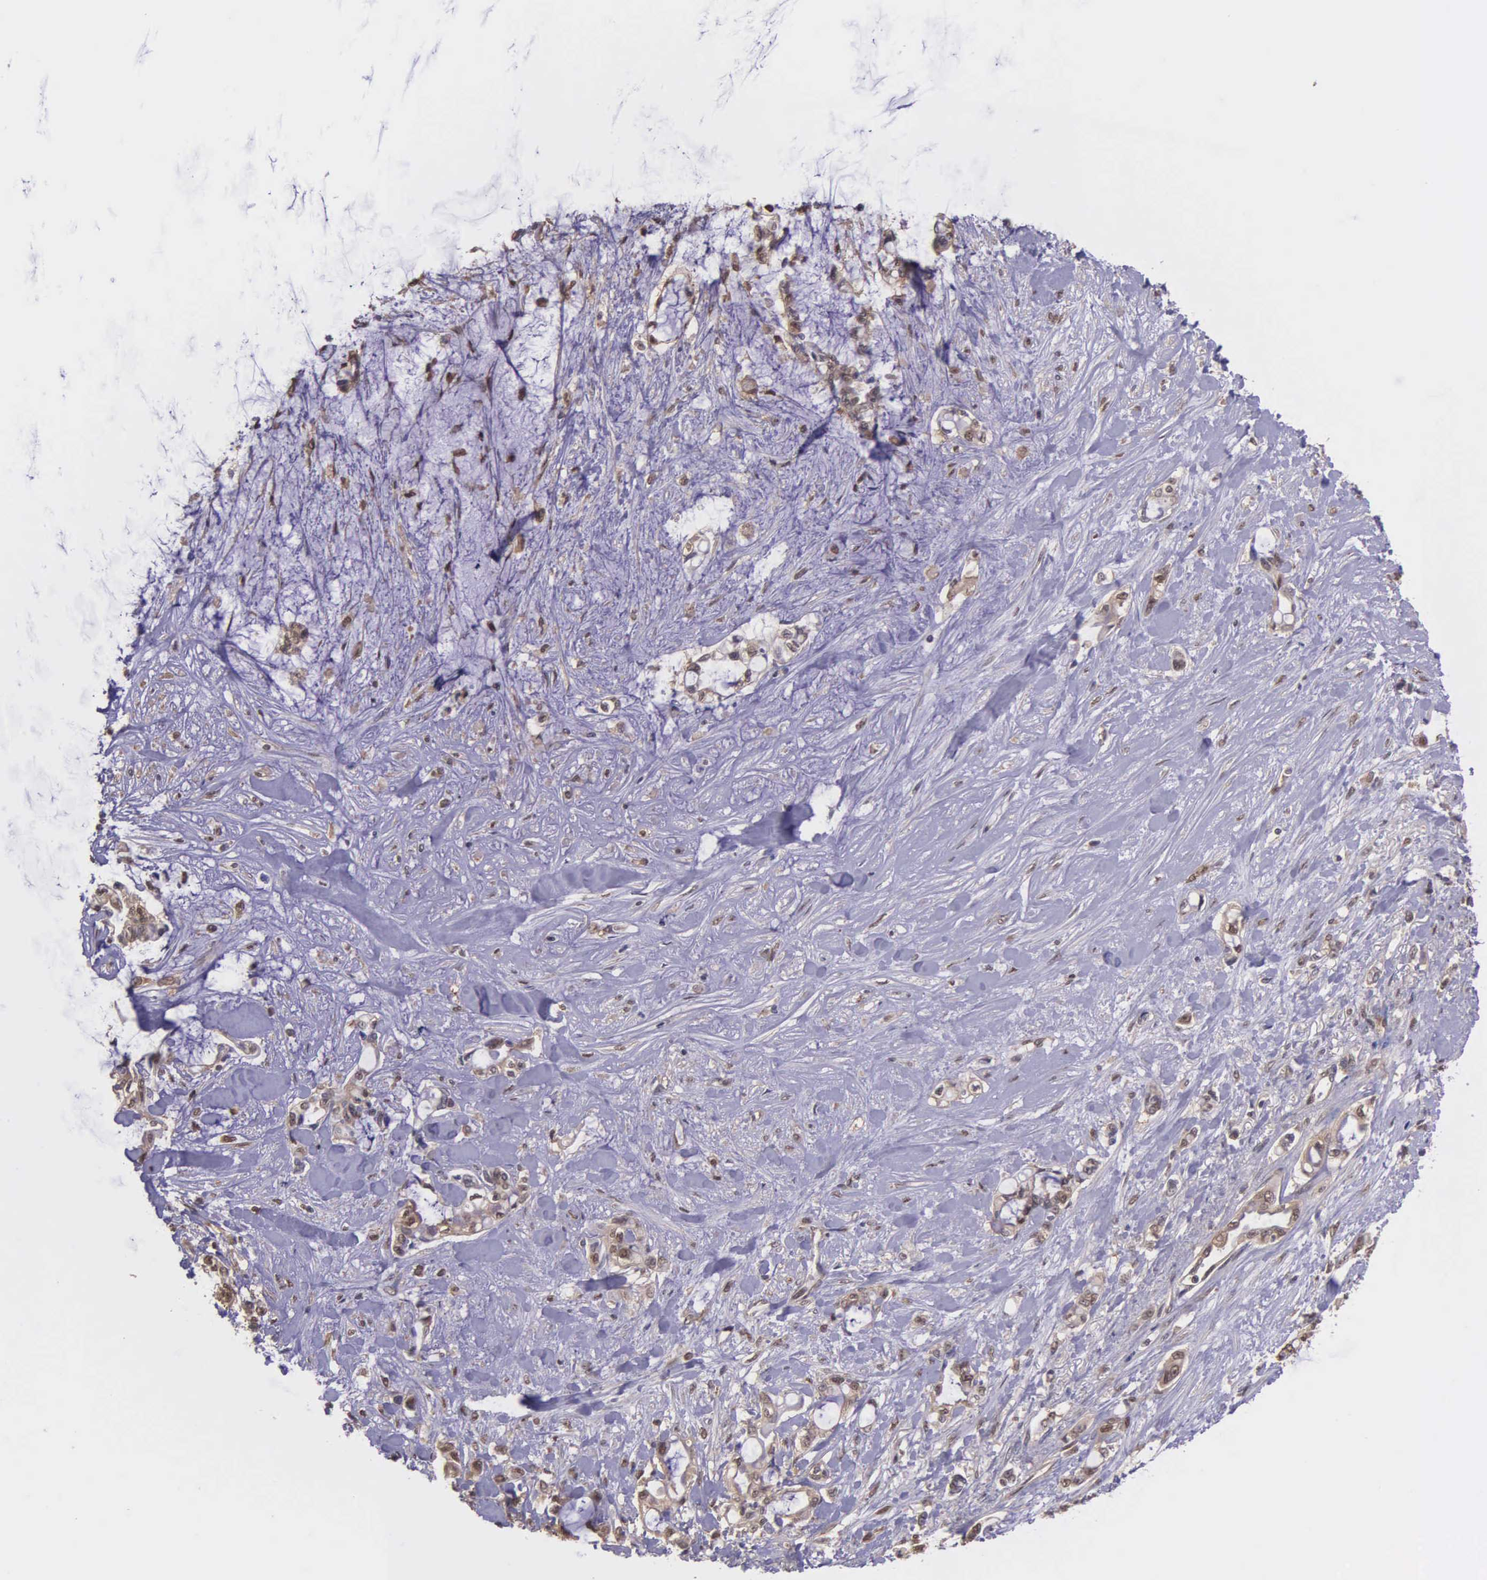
{"staining": {"intensity": "moderate", "quantity": ">75%", "location": "cytoplasmic/membranous,nuclear"}, "tissue": "pancreatic cancer", "cell_type": "Tumor cells", "image_type": "cancer", "snomed": [{"axis": "morphology", "description": "Adenocarcinoma, NOS"}, {"axis": "topography", "description": "Pancreas"}], "caption": "Immunohistochemistry (IHC) image of pancreatic cancer stained for a protein (brown), which exhibits medium levels of moderate cytoplasmic/membranous and nuclear staining in about >75% of tumor cells.", "gene": "PSMC1", "patient": {"sex": "female", "age": 70}}